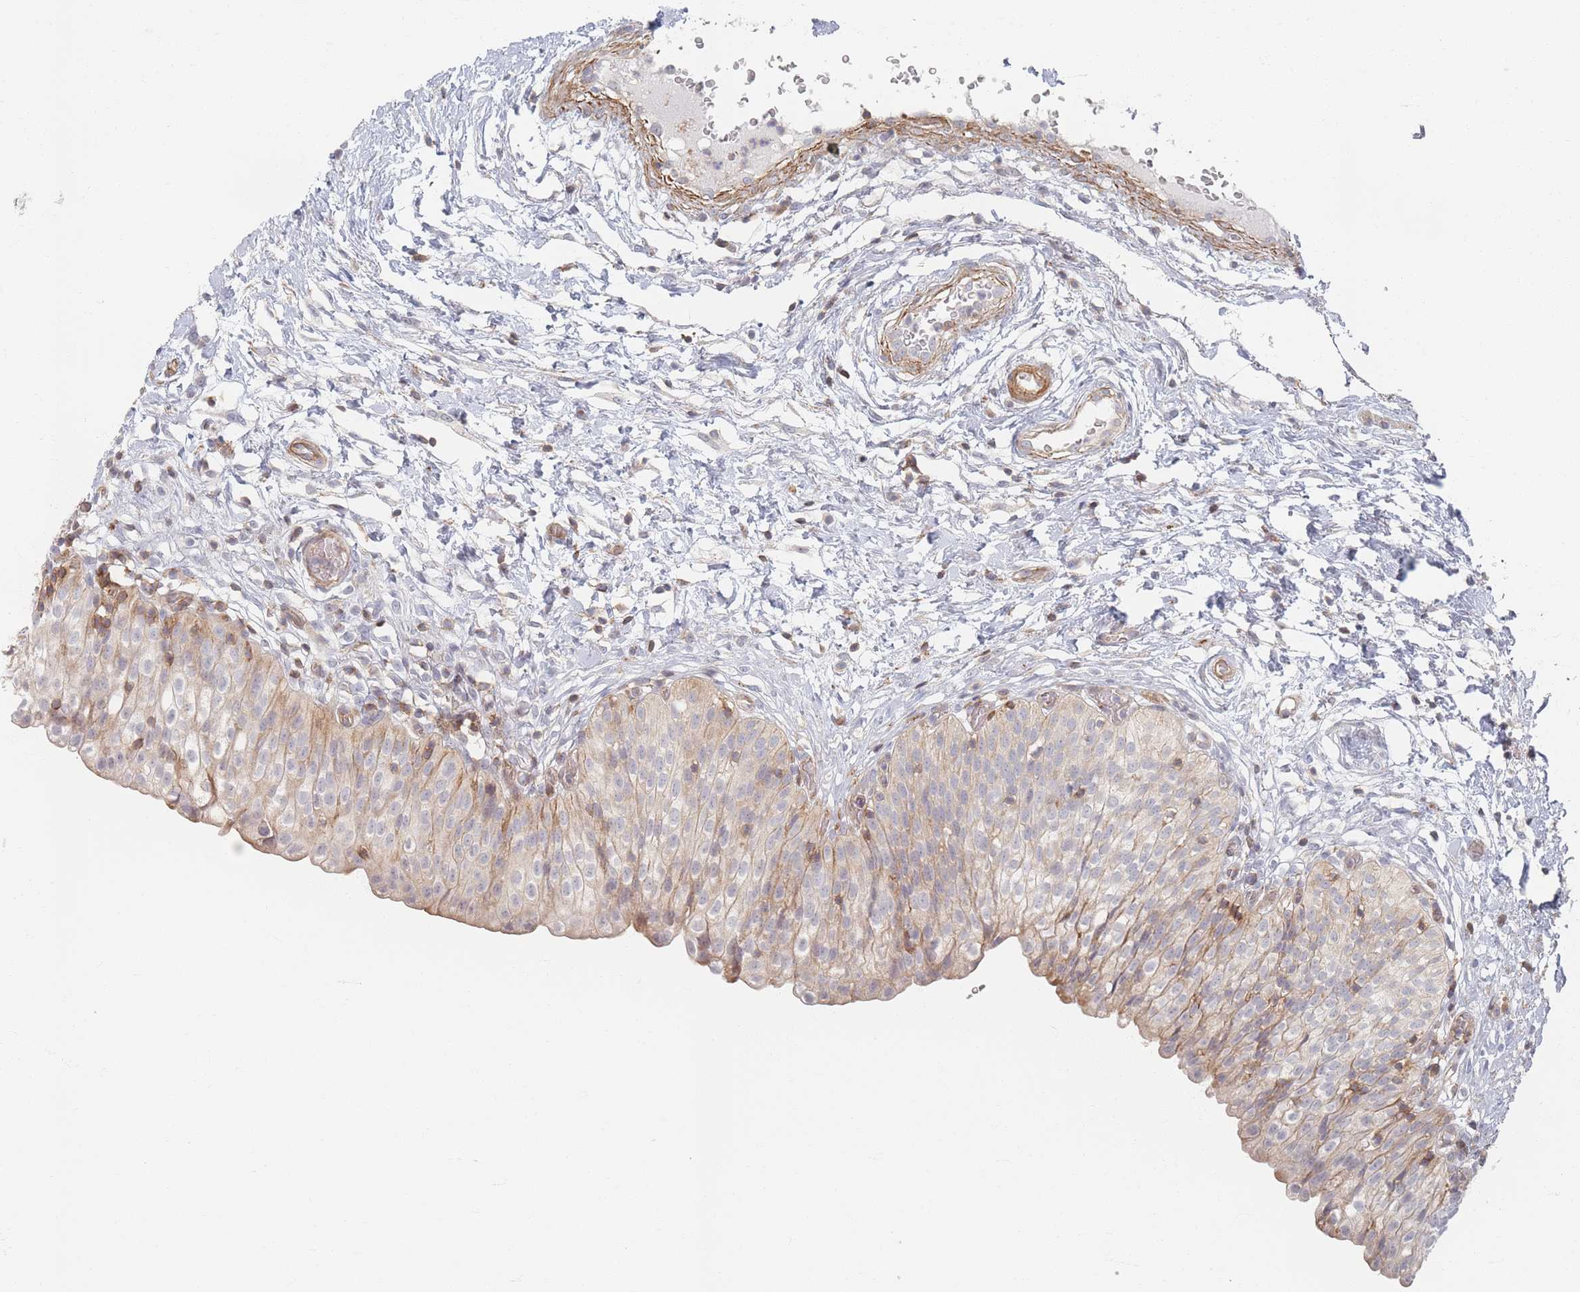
{"staining": {"intensity": "moderate", "quantity": "<25%", "location": "cytoplasmic/membranous"}, "tissue": "urinary bladder", "cell_type": "Urothelial cells", "image_type": "normal", "snomed": [{"axis": "morphology", "description": "Normal tissue, NOS"}, {"axis": "topography", "description": "Urinary bladder"}], "caption": "A brown stain shows moderate cytoplasmic/membranous positivity of a protein in urothelial cells of normal human urinary bladder.", "gene": "ZKSCAN7", "patient": {"sex": "male", "age": 55}}